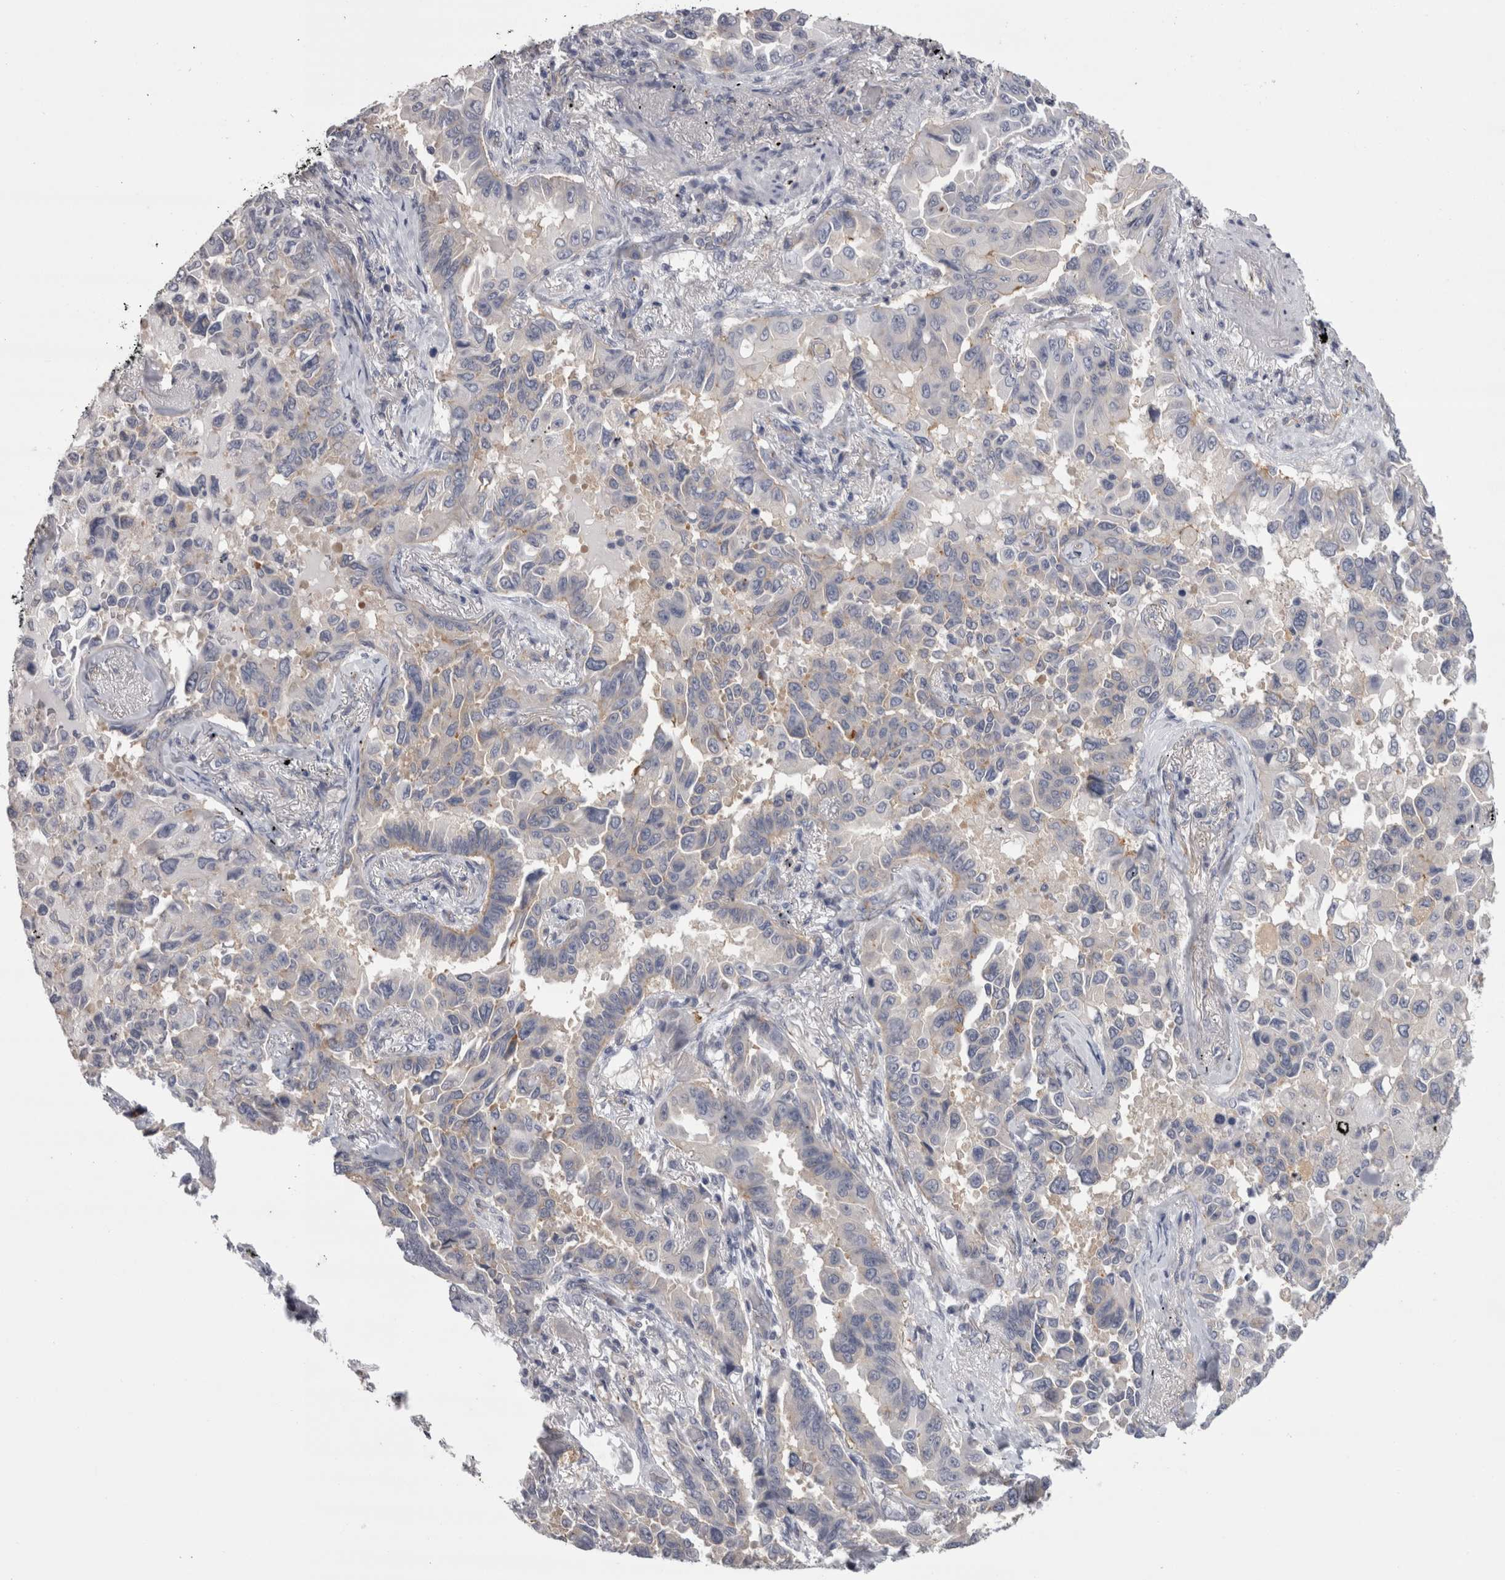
{"staining": {"intensity": "weak", "quantity": "<25%", "location": "cytoplasmic/membranous"}, "tissue": "lung cancer", "cell_type": "Tumor cells", "image_type": "cancer", "snomed": [{"axis": "morphology", "description": "Adenocarcinoma, NOS"}, {"axis": "topography", "description": "Lung"}], "caption": "Tumor cells show no significant positivity in lung cancer (adenocarcinoma).", "gene": "LYZL6", "patient": {"sex": "female", "age": 67}}